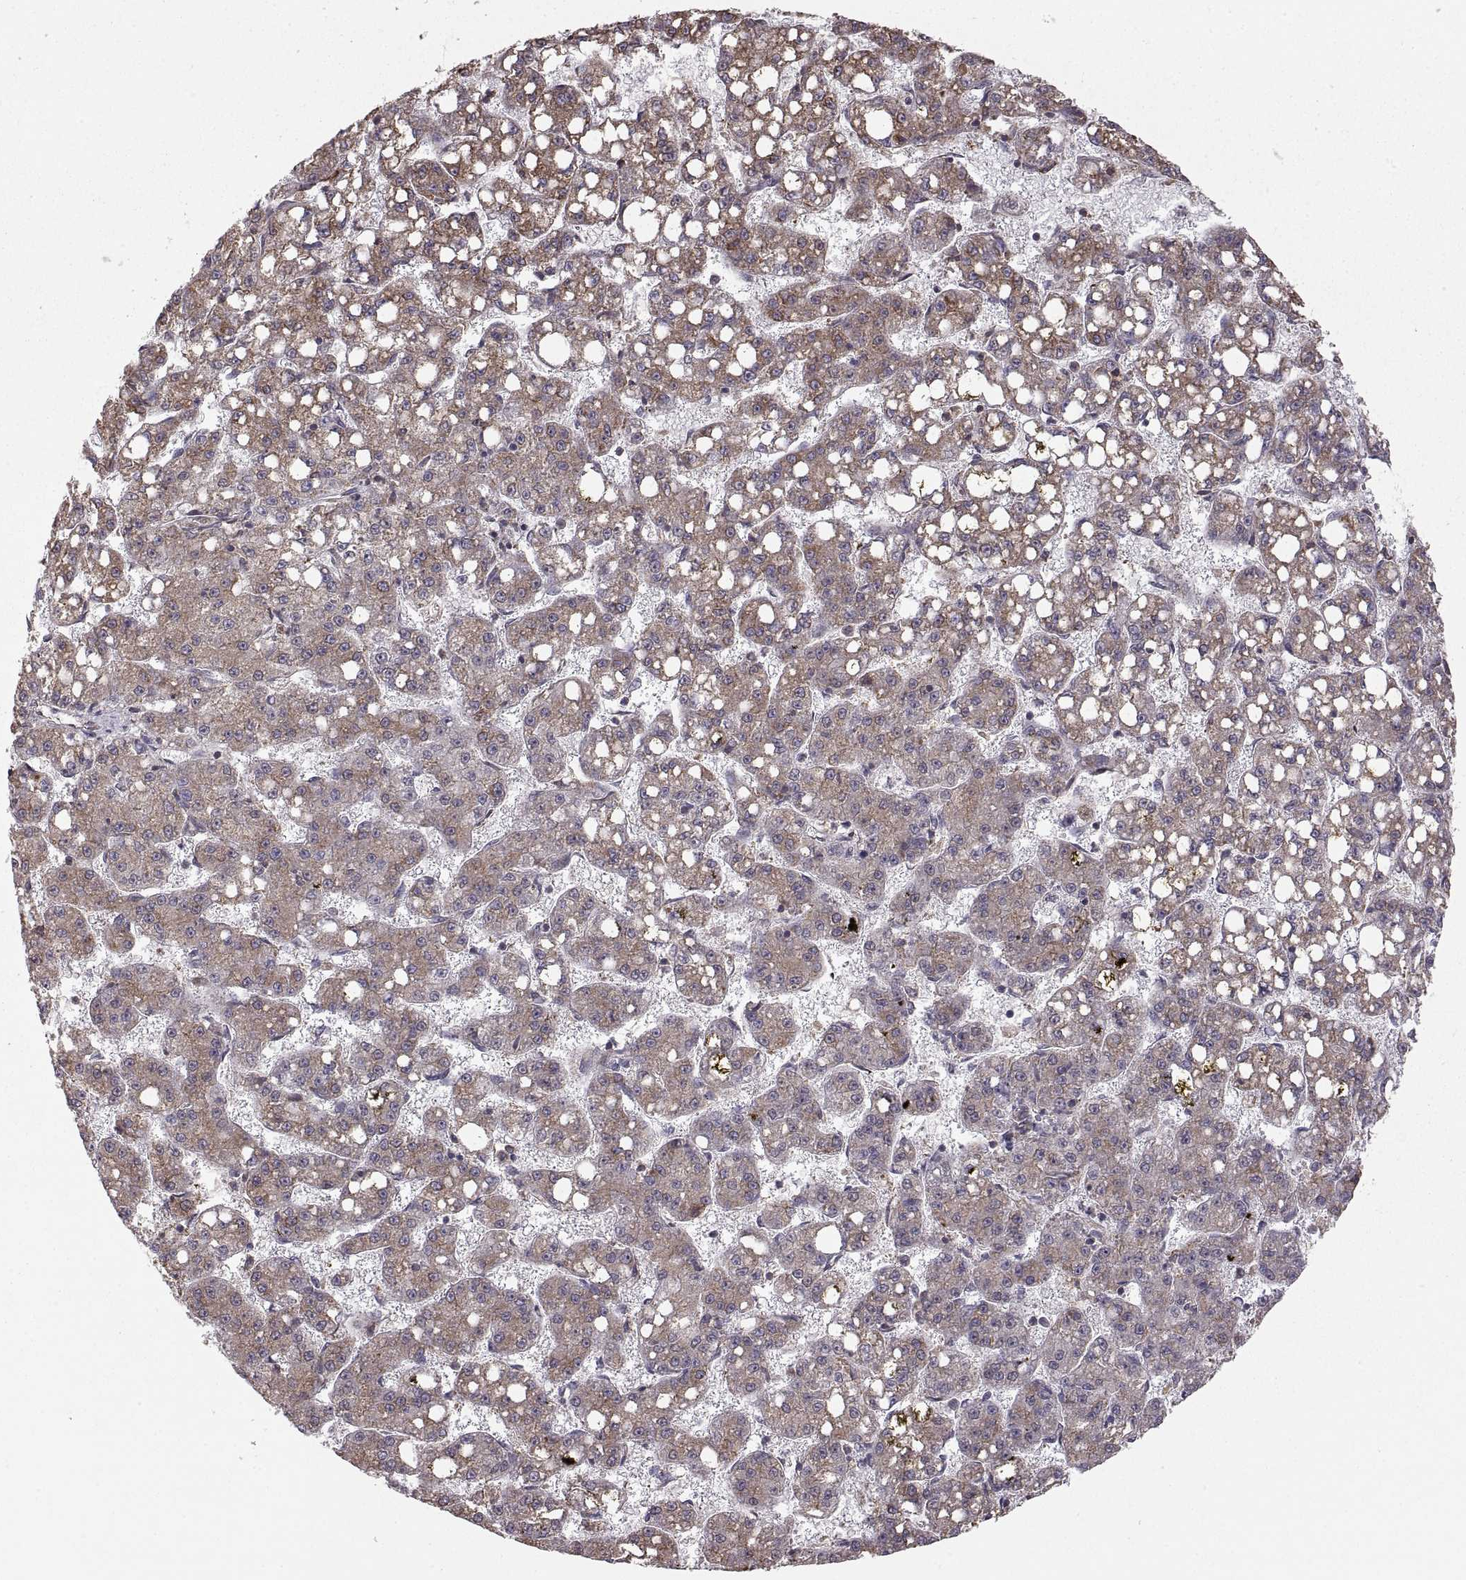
{"staining": {"intensity": "moderate", "quantity": ">75%", "location": "cytoplasmic/membranous"}, "tissue": "liver cancer", "cell_type": "Tumor cells", "image_type": "cancer", "snomed": [{"axis": "morphology", "description": "Carcinoma, Hepatocellular, NOS"}, {"axis": "topography", "description": "Liver"}], "caption": "Hepatocellular carcinoma (liver) stained for a protein (brown) displays moderate cytoplasmic/membranous positive expression in about >75% of tumor cells.", "gene": "PDIA3", "patient": {"sex": "female", "age": 65}}